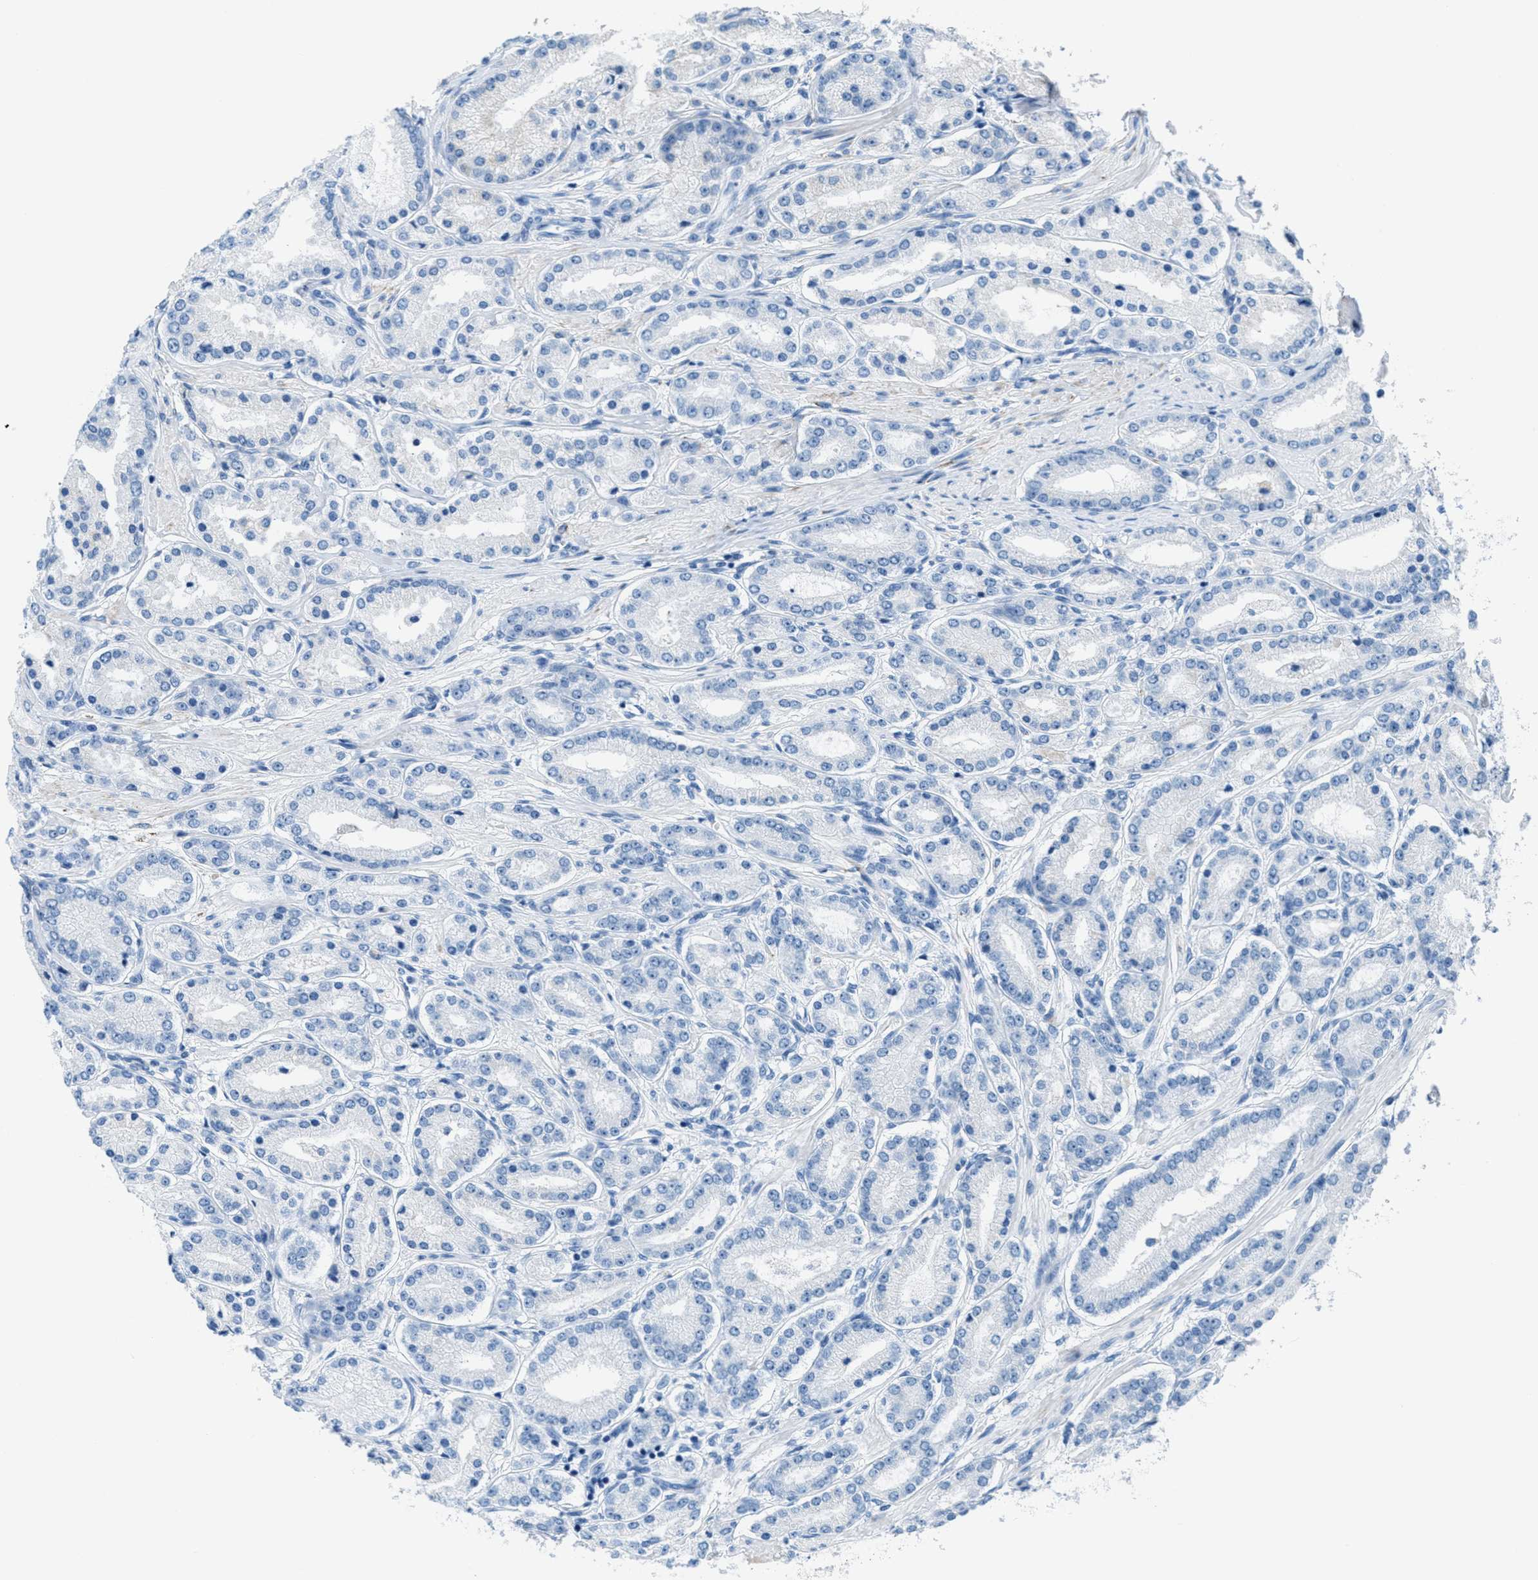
{"staining": {"intensity": "negative", "quantity": "none", "location": "none"}, "tissue": "prostate cancer", "cell_type": "Tumor cells", "image_type": "cancer", "snomed": [{"axis": "morphology", "description": "Adenocarcinoma, Low grade"}, {"axis": "topography", "description": "Prostate"}], "caption": "Histopathology image shows no protein staining in tumor cells of prostate cancer (low-grade adenocarcinoma) tissue. Nuclei are stained in blue.", "gene": "MGARP", "patient": {"sex": "male", "age": 63}}